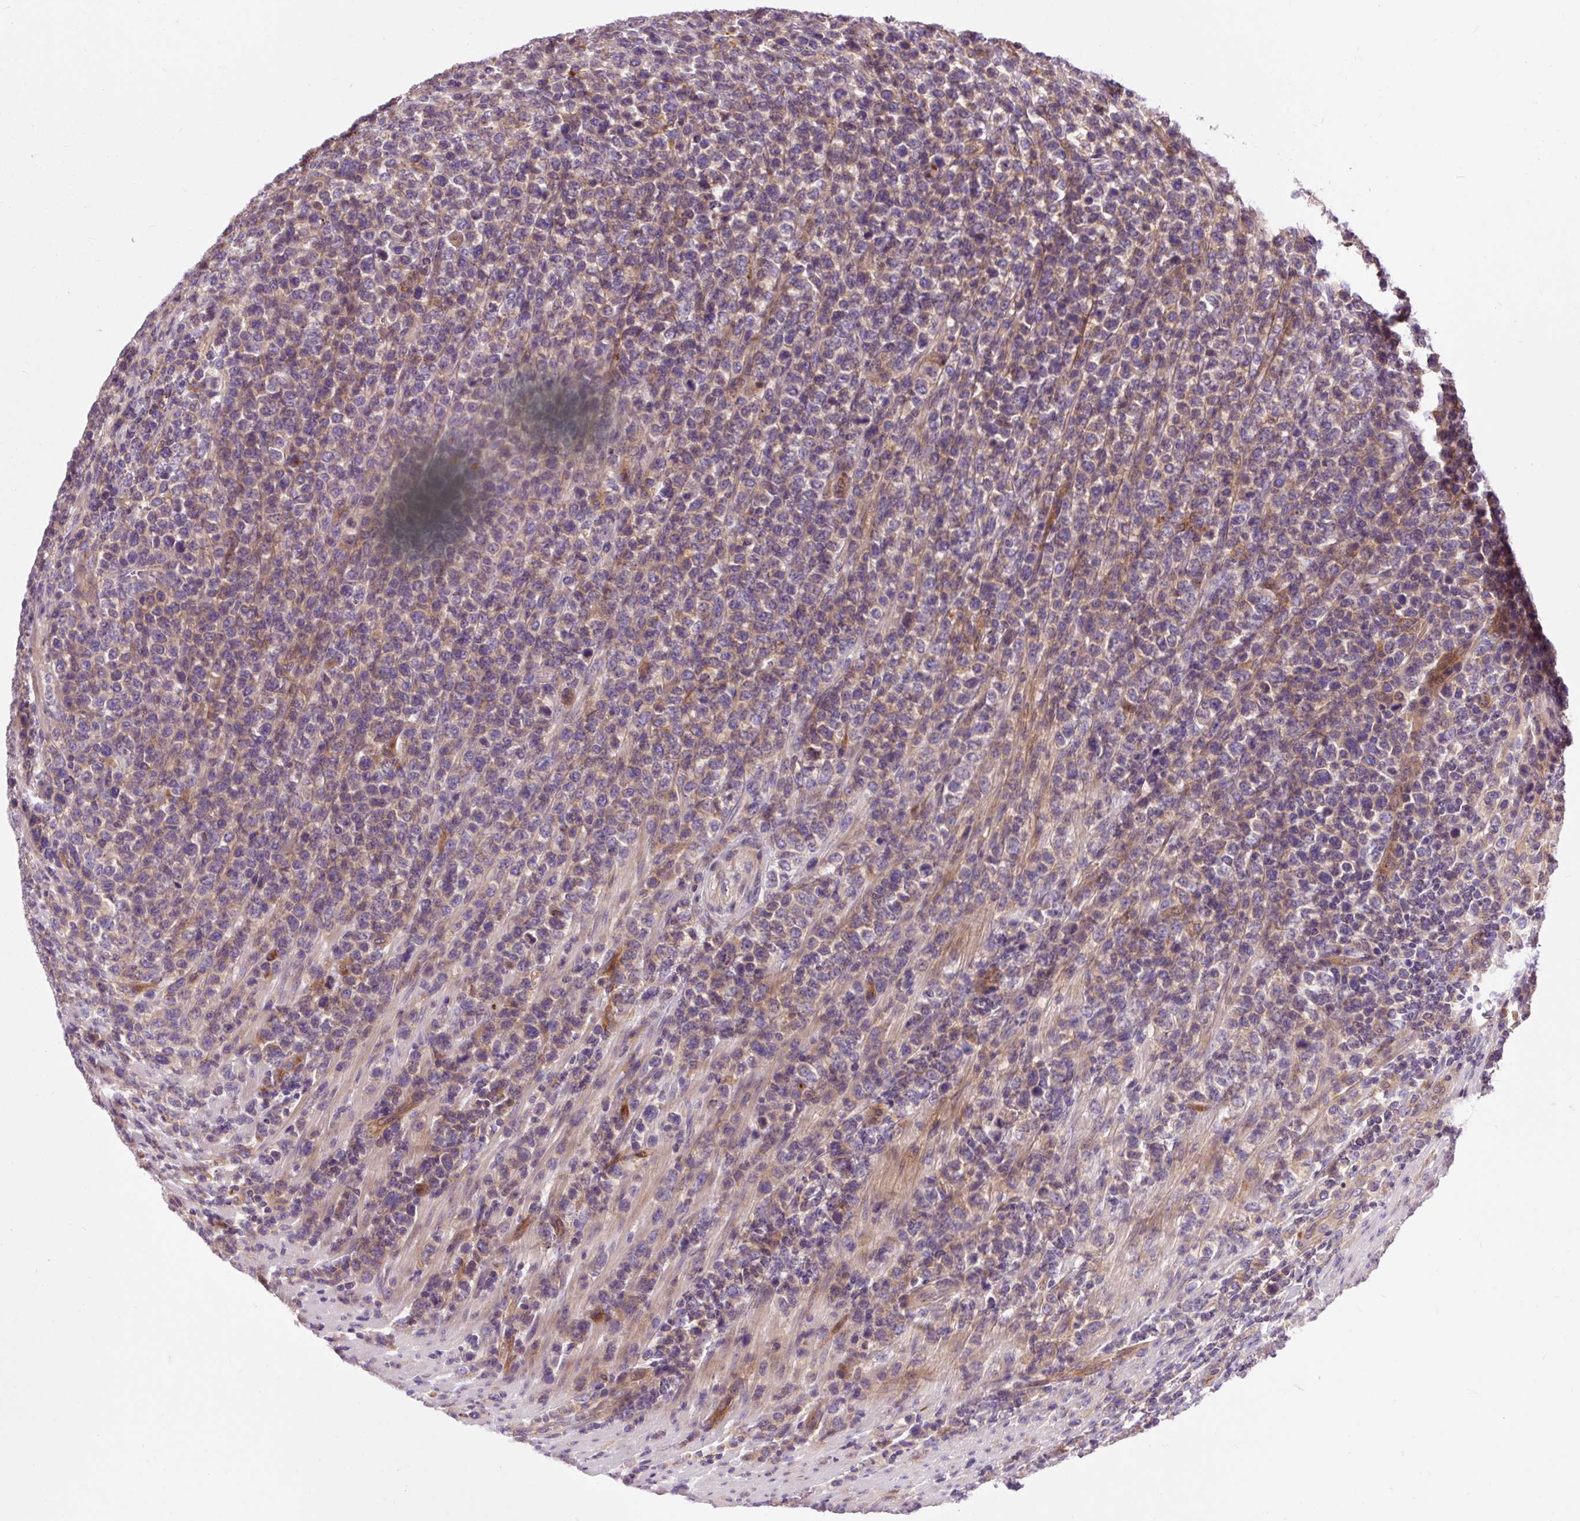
{"staining": {"intensity": "weak", "quantity": "25%-75%", "location": "cytoplasmic/membranous"}, "tissue": "lymphoma", "cell_type": "Tumor cells", "image_type": "cancer", "snomed": [{"axis": "morphology", "description": "Malignant lymphoma, non-Hodgkin's type, High grade"}, {"axis": "topography", "description": "Soft tissue"}], "caption": "Immunohistochemistry (DAB (3,3'-diaminobenzidine)) staining of lymphoma demonstrates weak cytoplasmic/membranous protein positivity in about 25%-75% of tumor cells.", "gene": "PCDHGB3", "patient": {"sex": "female", "age": 56}}